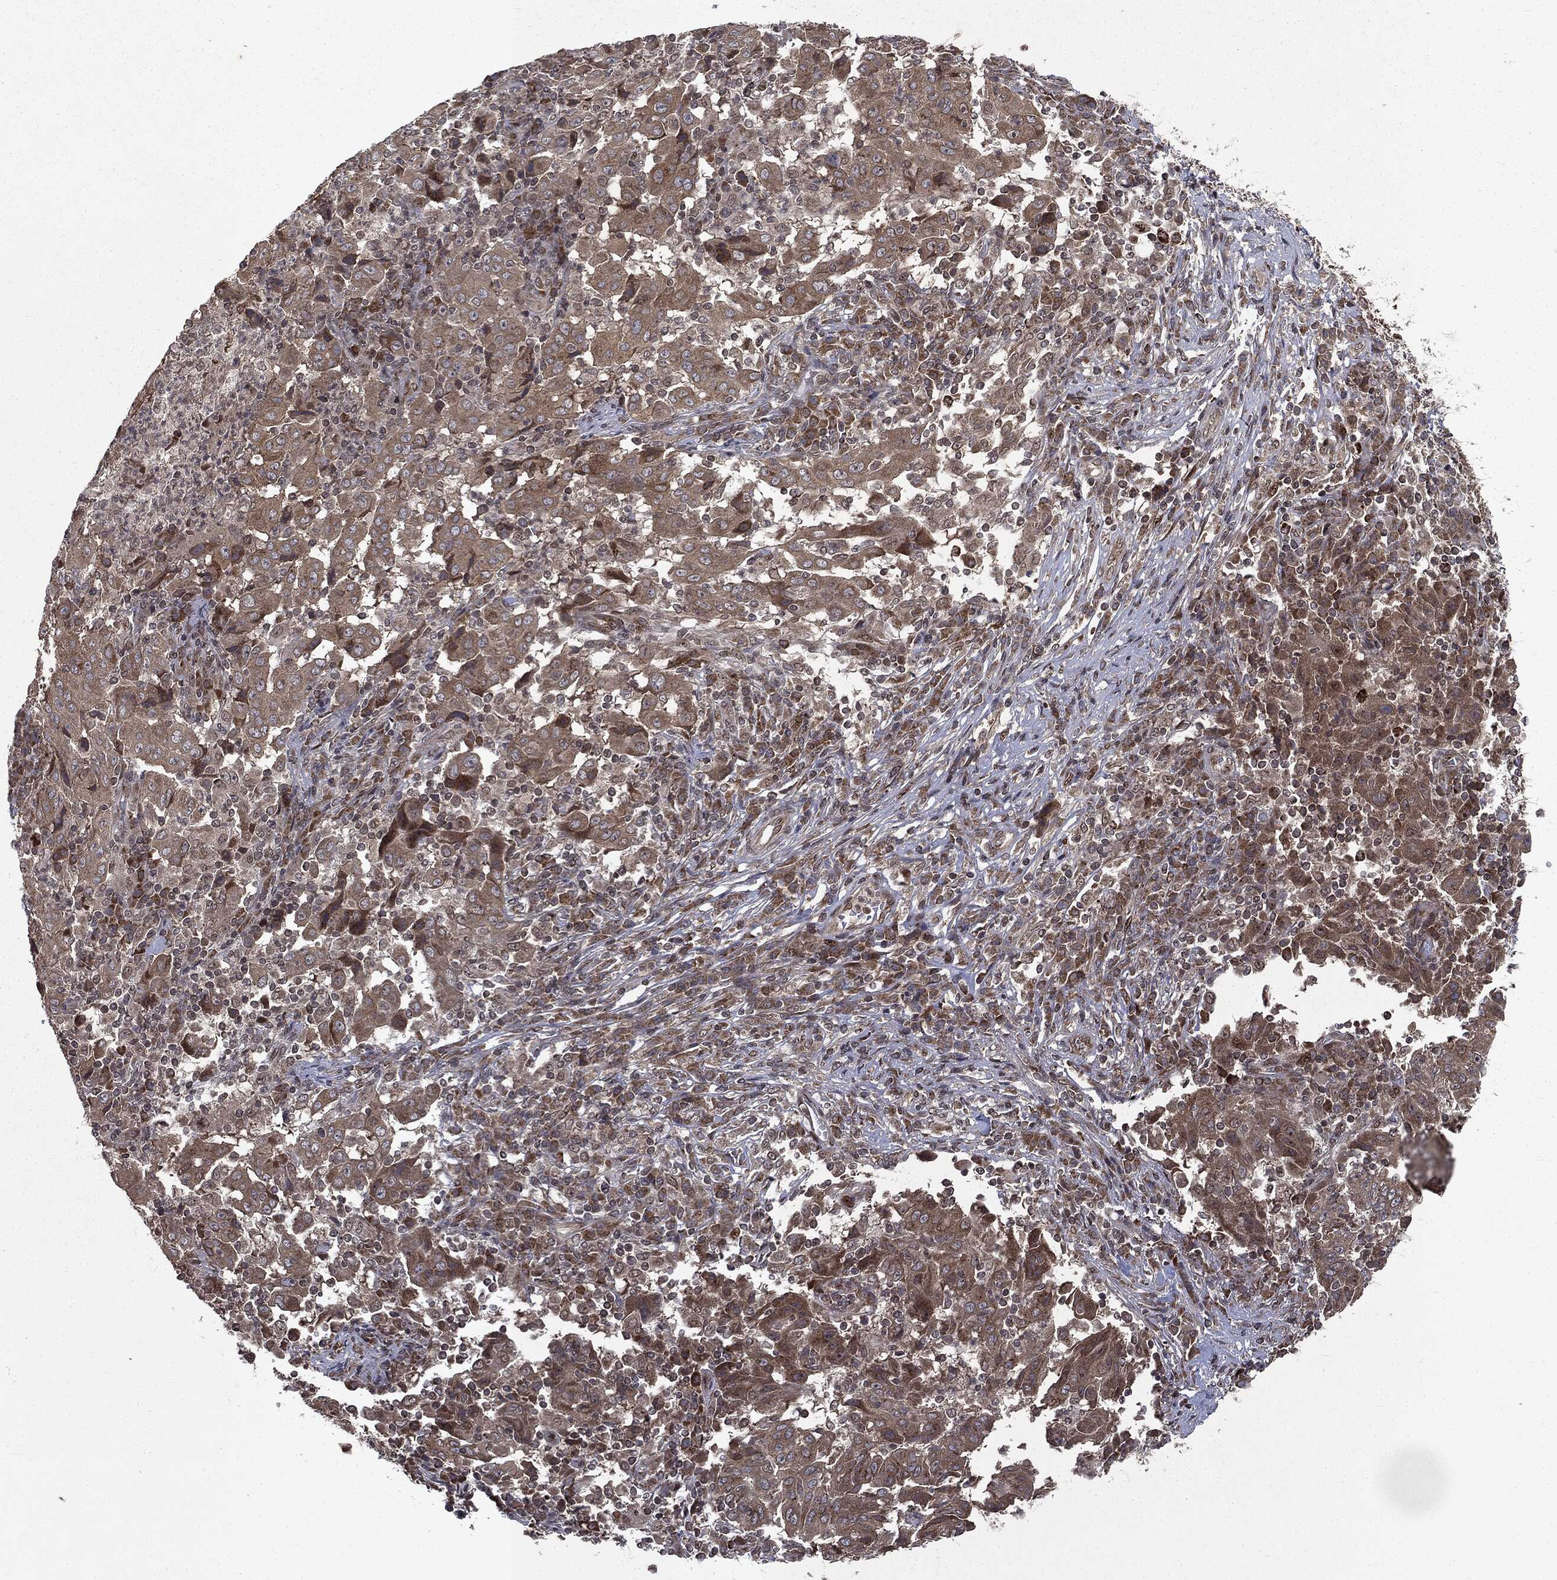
{"staining": {"intensity": "moderate", "quantity": ">75%", "location": "cytoplasmic/membranous"}, "tissue": "pancreatic cancer", "cell_type": "Tumor cells", "image_type": "cancer", "snomed": [{"axis": "morphology", "description": "Adenocarcinoma, NOS"}, {"axis": "topography", "description": "Pancreas"}], "caption": "Immunohistochemical staining of human adenocarcinoma (pancreatic) demonstrates medium levels of moderate cytoplasmic/membranous positivity in about >75% of tumor cells.", "gene": "PLPPR2", "patient": {"sex": "male", "age": 63}}